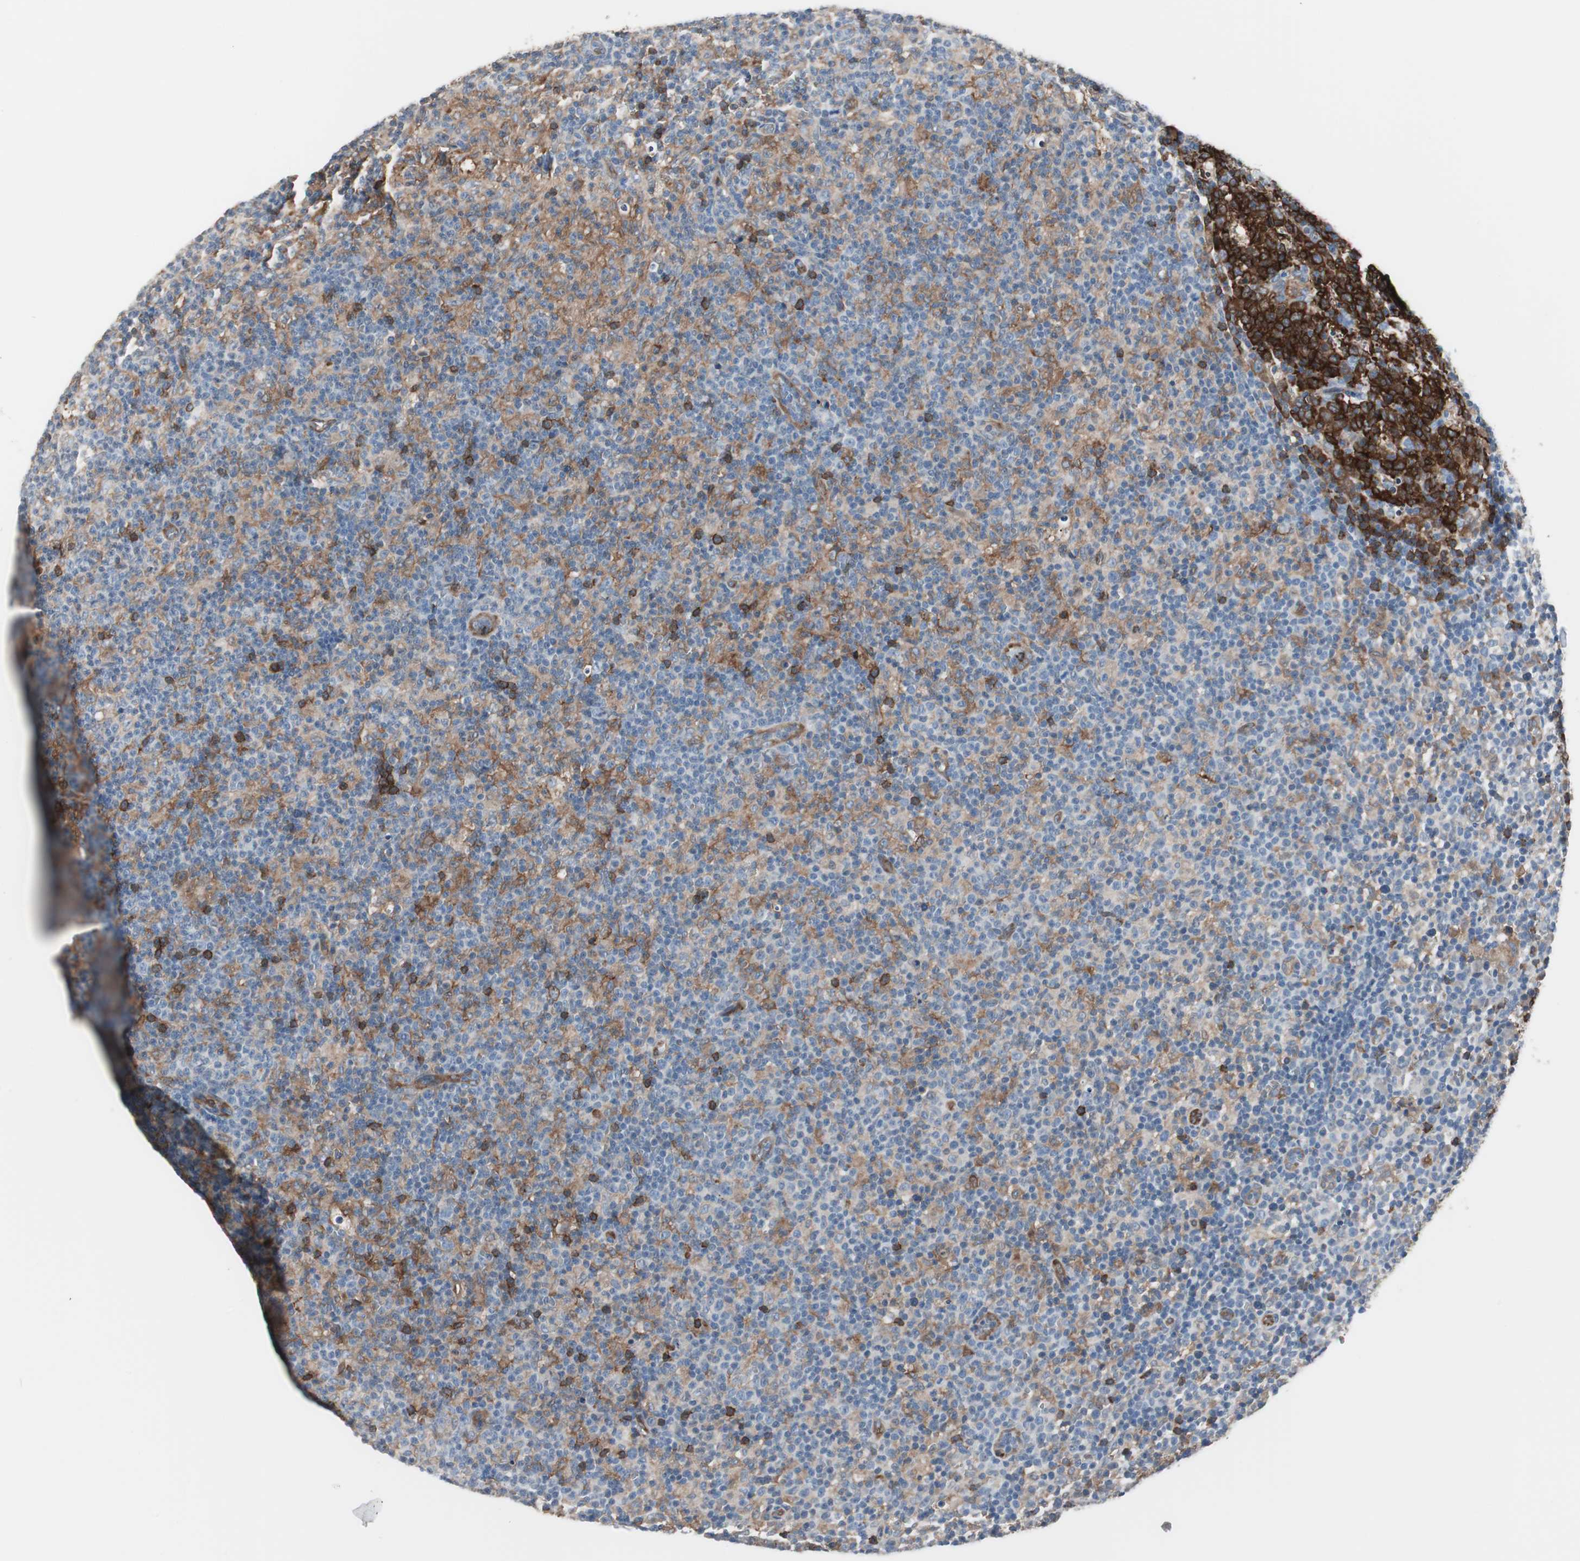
{"staining": {"intensity": "strong", "quantity": ">75%", "location": "cytoplasmic/membranous"}, "tissue": "lymph node", "cell_type": "Germinal center cells", "image_type": "normal", "snomed": [{"axis": "morphology", "description": "Normal tissue, NOS"}, {"axis": "morphology", "description": "Inflammation, NOS"}, {"axis": "topography", "description": "Lymph node"}], "caption": "Immunohistochemistry (IHC) staining of benign lymph node, which shows high levels of strong cytoplasmic/membranous positivity in approximately >75% of germinal center cells indicating strong cytoplasmic/membranous protein staining. The staining was performed using DAB (3,3'-diaminobenzidine) (brown) for protein detection and nuclei were counterstained in hematoxylin (blue).", "gene": "SWAP70", "patient": {"sex": "male", "age": 55}}